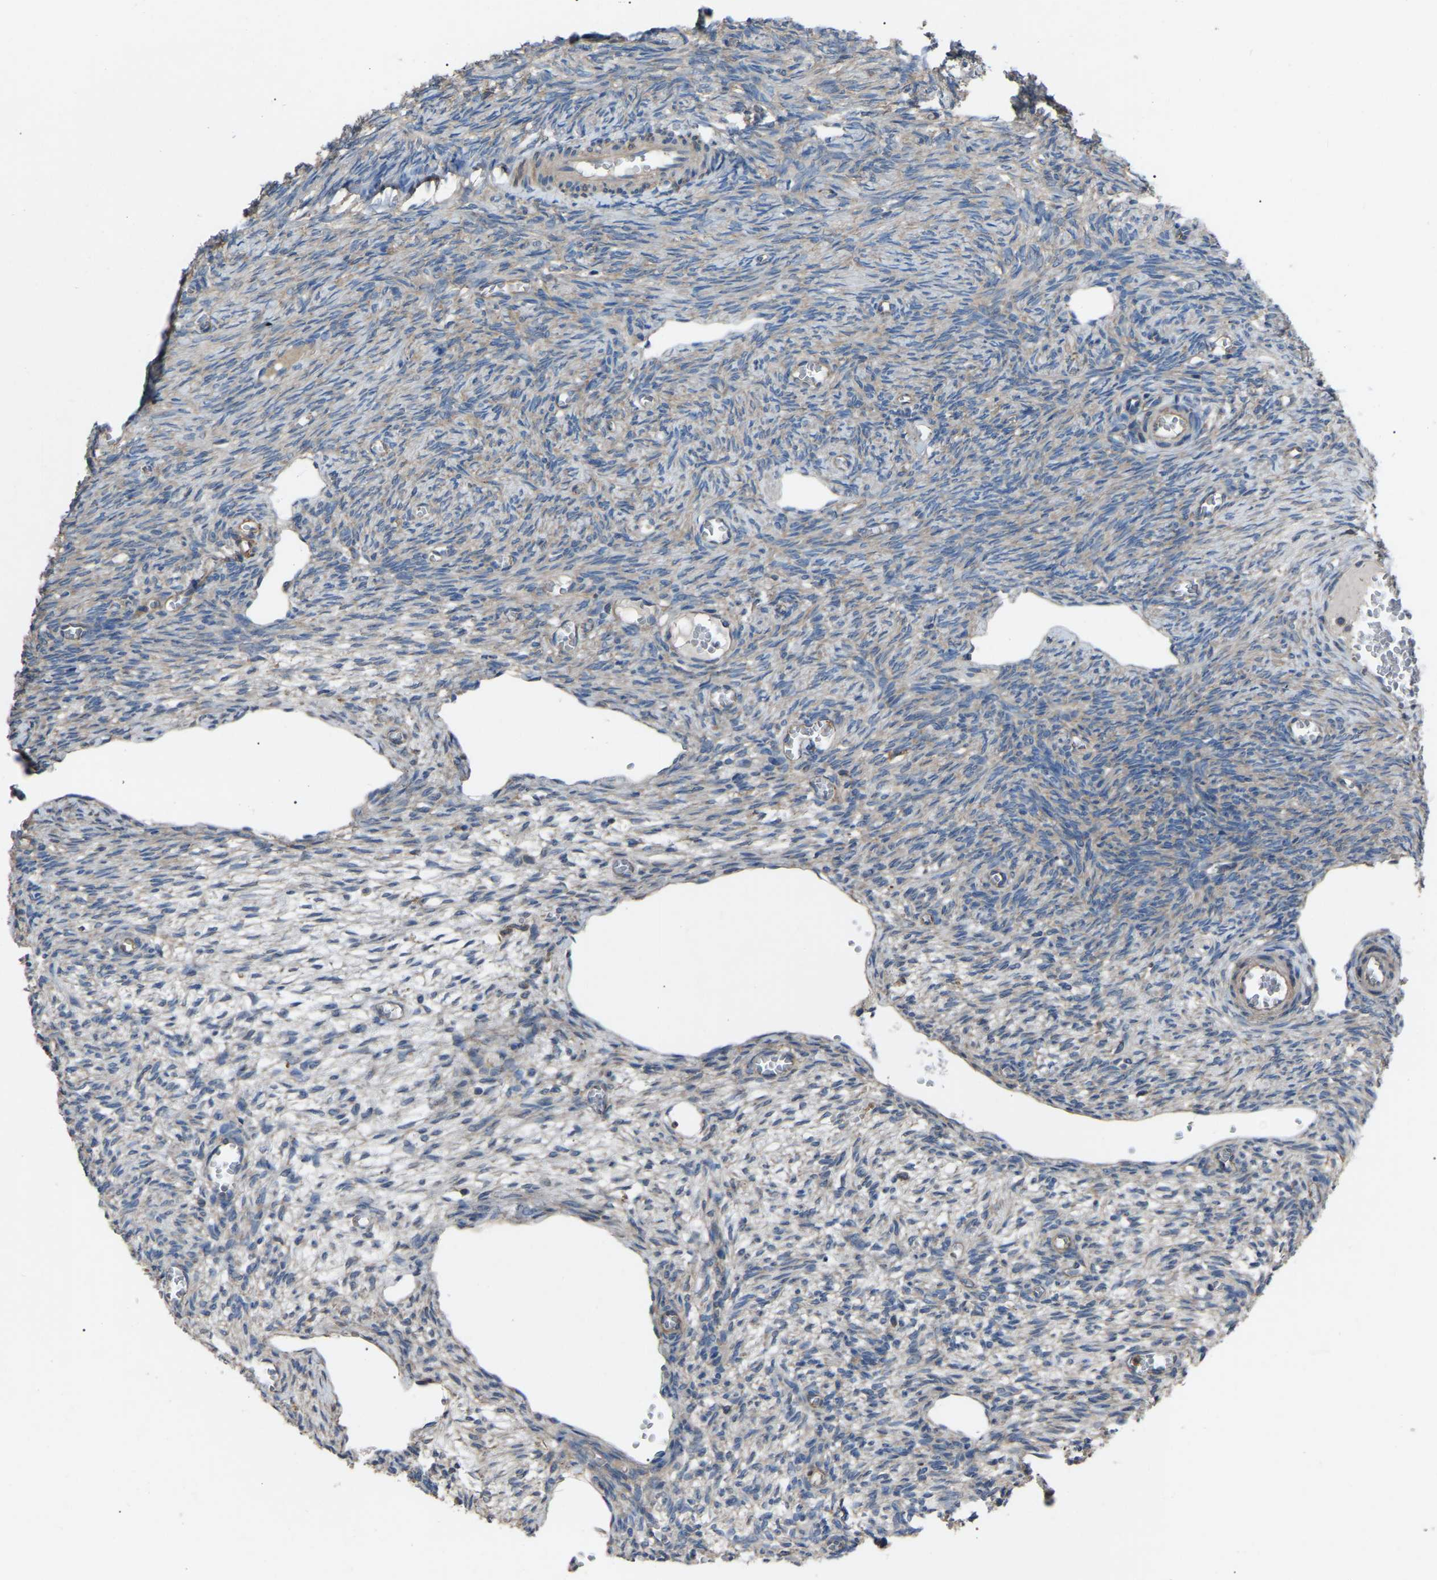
{"staining": {"intensity": "moderate", "quantity": ">75%", "location": "cytoplasmic/membranous"}, "tissue": "ovary", "cell_type": "Follicle cells", "image_type": "normal", "snomed": [{"axis": "morphology", "description": "Normal tissue, NOS"}, {"axis": "topography", "description": "Ovary"}], "caption": "High-power microscopy captured an IHC micrograph of normal ovary, revealing moderate cytoplasmic/membranous staining in about >75% of follicle cells.", "gene": "AIMP1", "patient": {"sex": "female", "age": 27}}